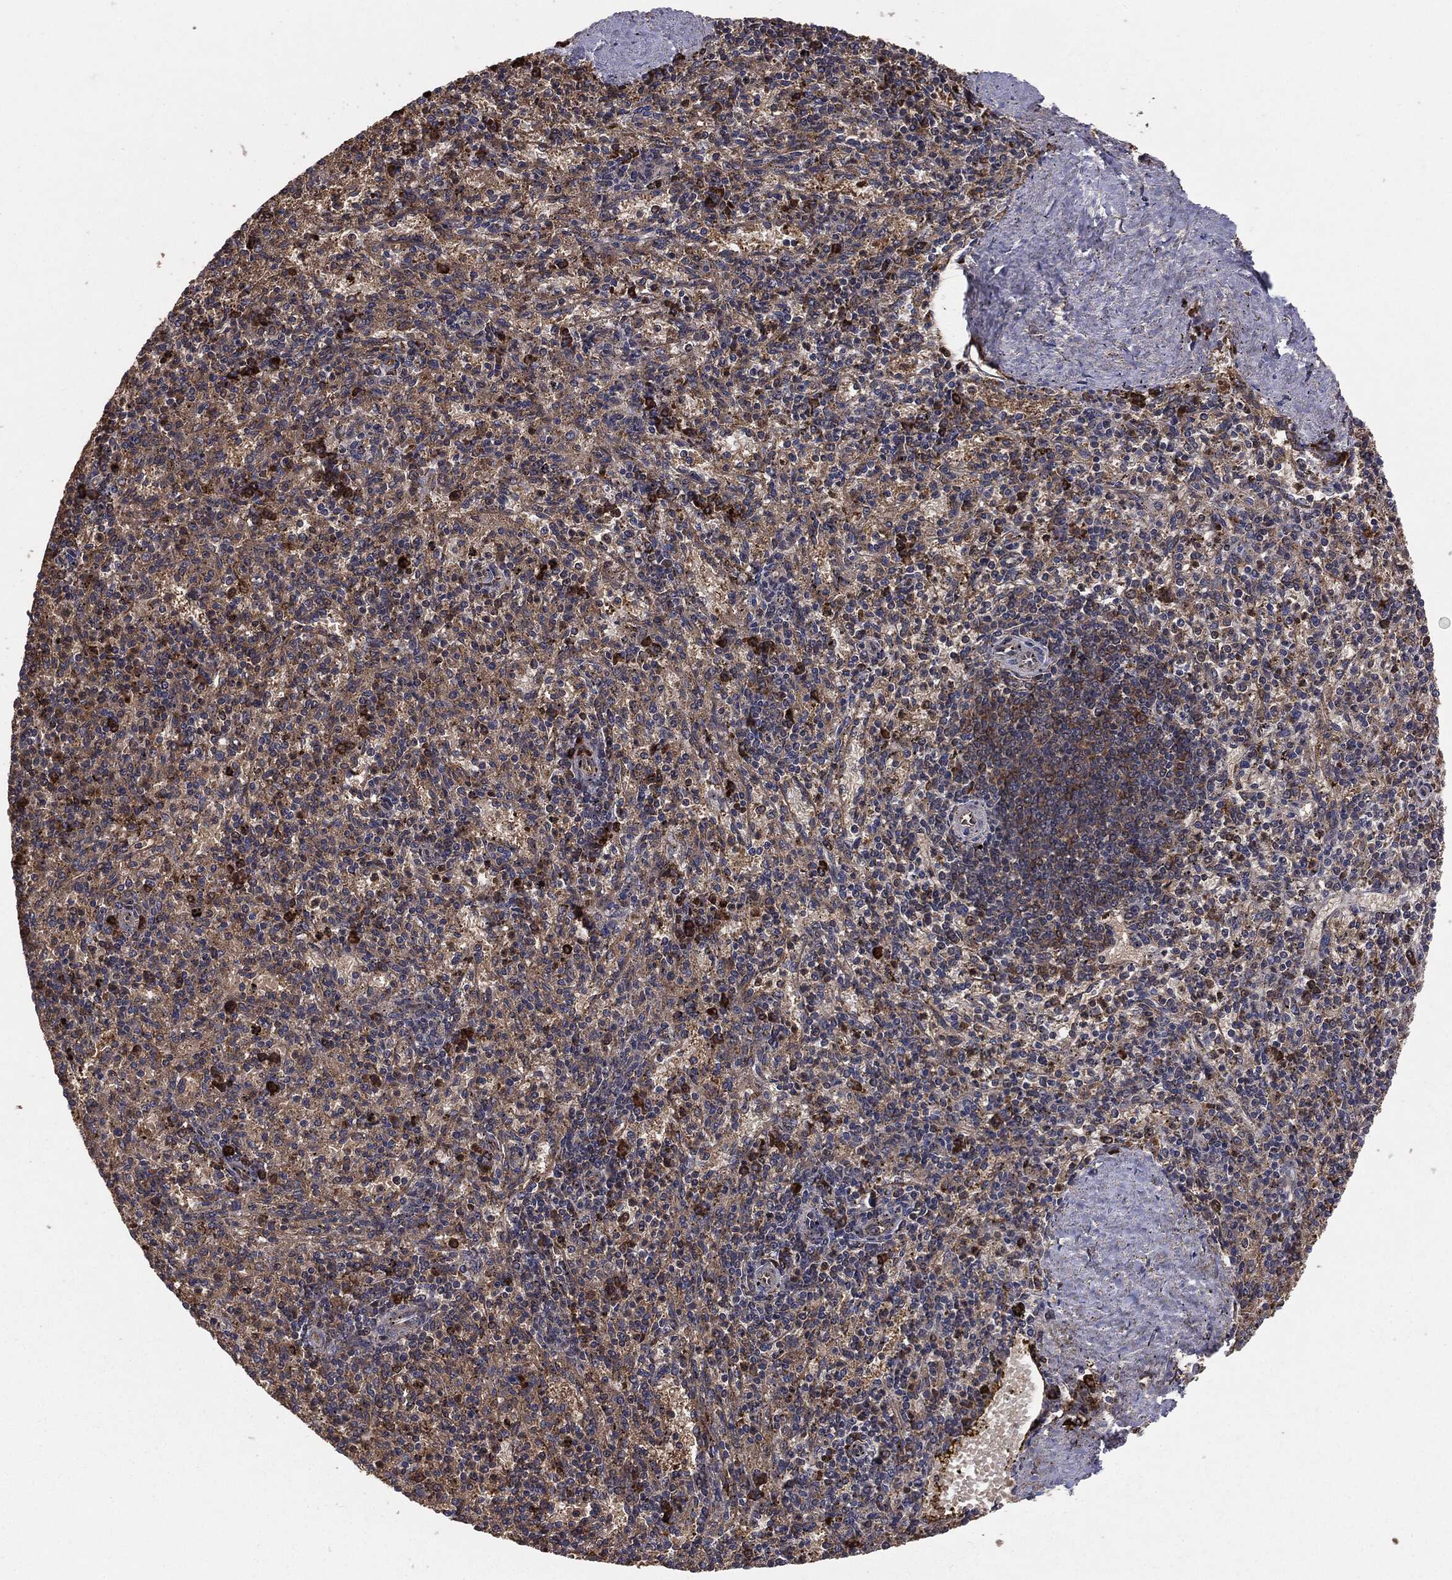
{"staining": {"intensity": "moderate", "quantity": "25%-75%", "location": "cytoplasmic/membranous"}, "tissue": "spleen", "cell_type": "Cells in red pulp", "image_type": "normal", "snomed": [{"axis": "morphology", "description": "Normal tissue, NOS"}, {"axis": "topography", "description": "Spleen"}], "caption": "Protein staining of benign spleen displays moderate cytoplasmic/membranous staining in about 25%-75% of cells in red pulp.", "gene": "NME1", "patient": {"sex": "female", "age": 37}}